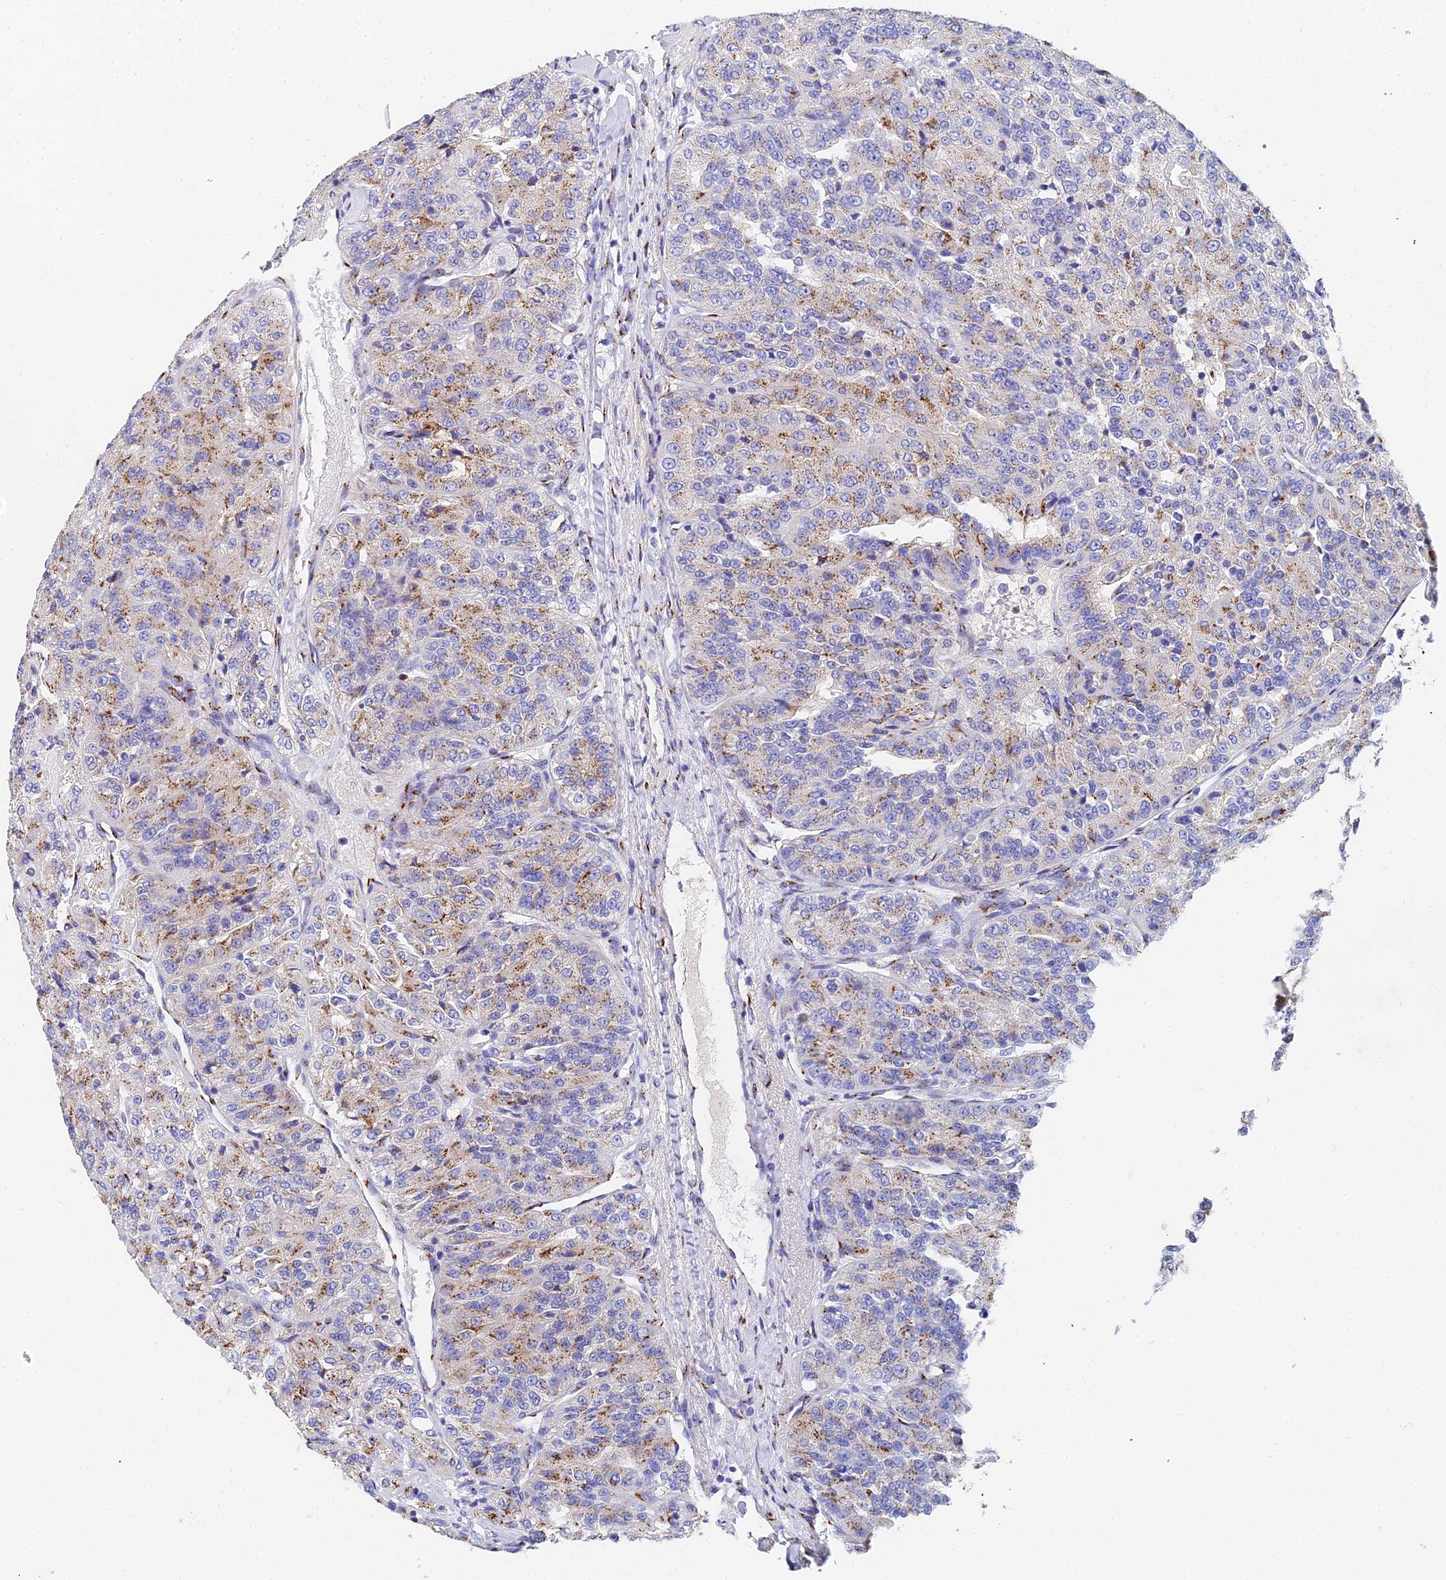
{"staining": {"intensity": "moderate", "quantity": ">75%", "location": "cytoplasmic/membranous"}, "tissue": "renal cancer", "cell_type": "Tumor cells", "image_type": "cancer", "snomed": [{"axis": "morphology", "description": "Adenocarcinoma, NOS"}, {"axis": "topography", "description": "Kidney"}], "caption": "Adenocarcinoma (renal) was stained to show a protein in brown. There is medium levels of moderate cytoplasmic/membranous expression in about >75% of tumor cells.", "gene": "ENSG00000268674", "patient": {"sex": "female", "age": 63}}